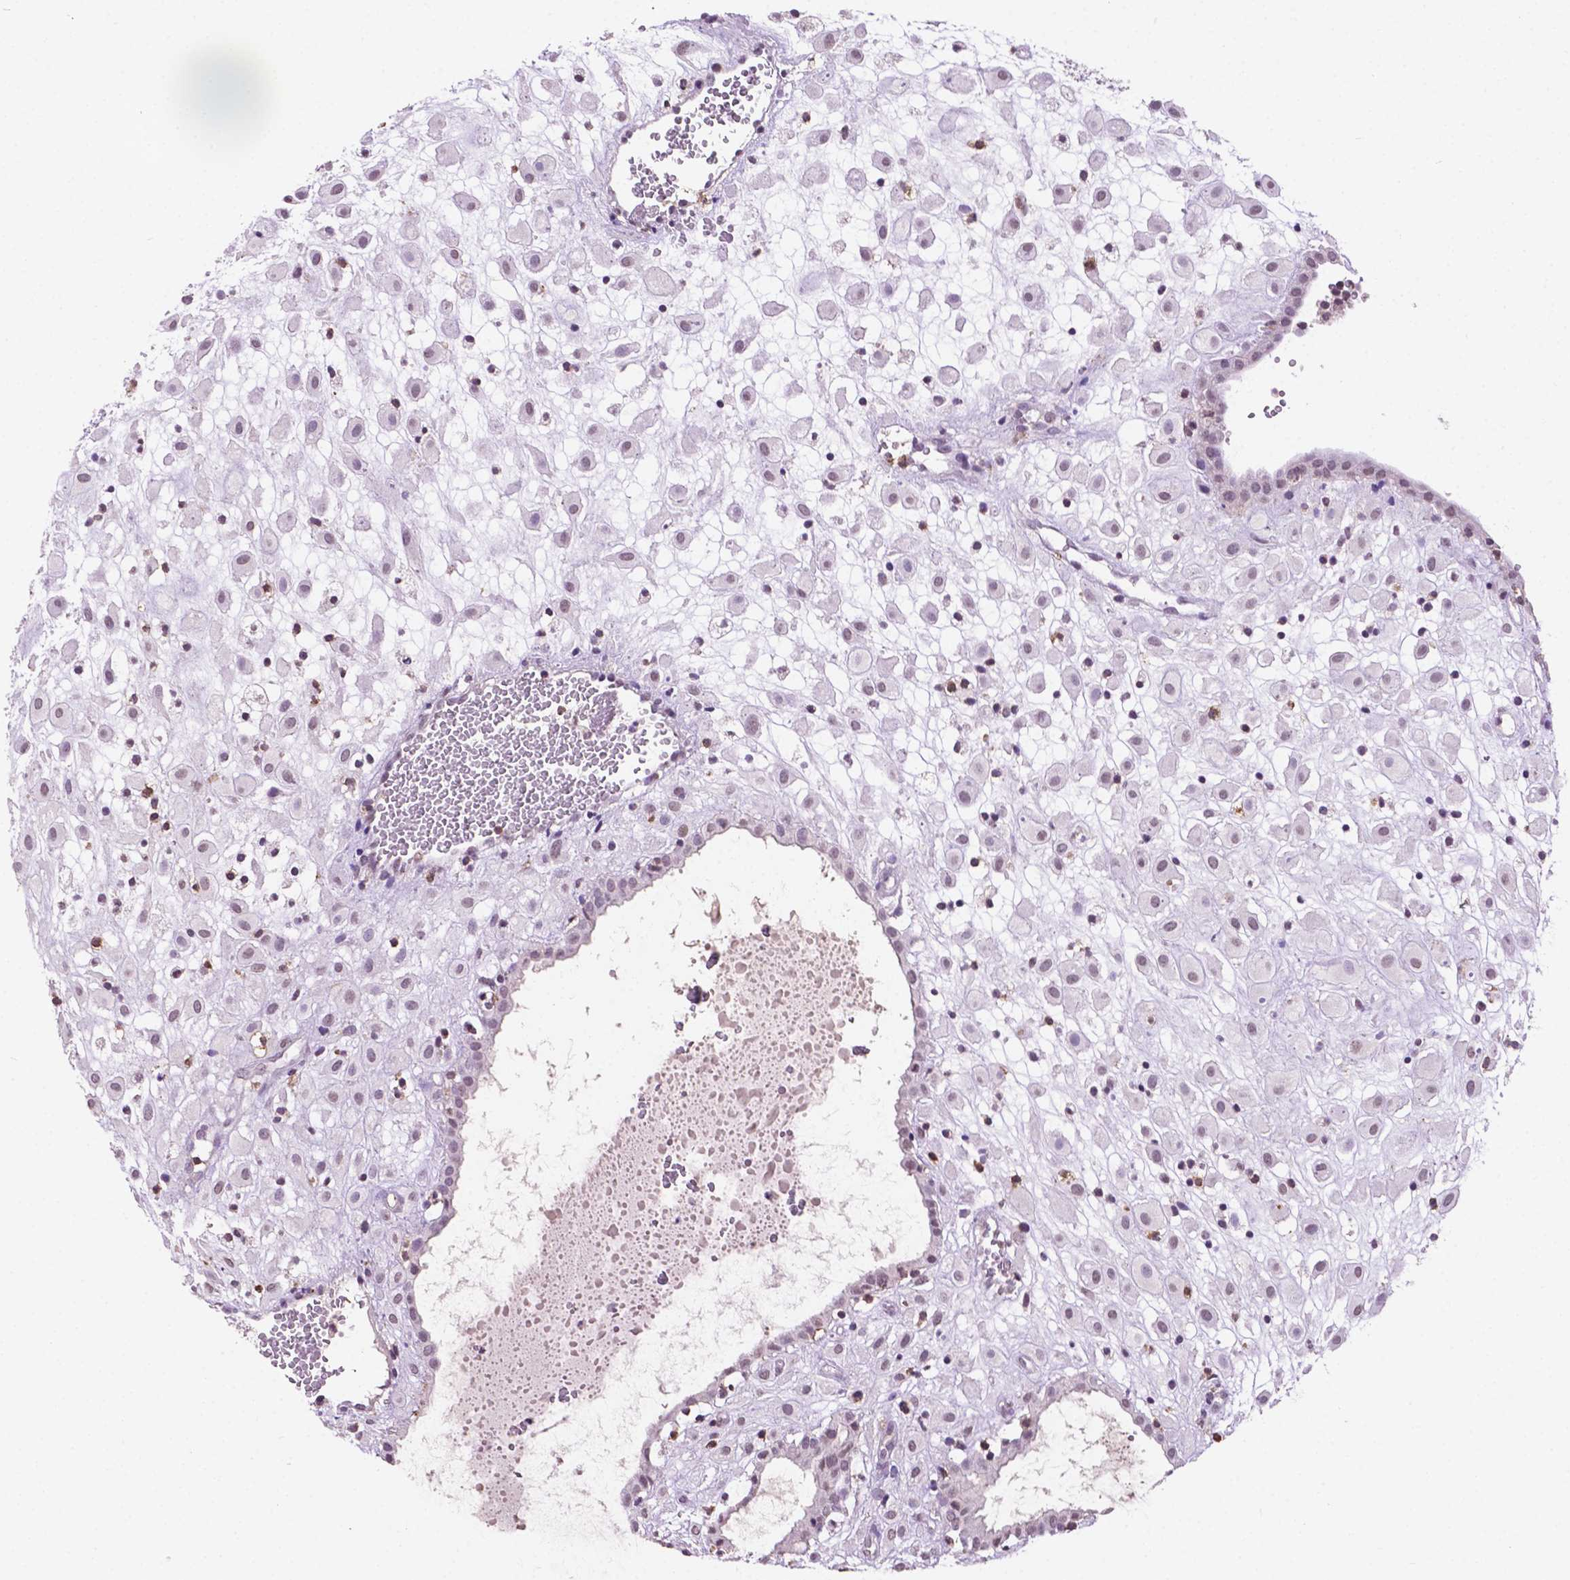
{"staining": {"intensity": "weak", "quantity": "25%-75%", "location": "nuclear"}, "tissue": "placenta", "cell_type": "Decidual cells", "image_type": "normal", "snomed": [{"axis": "morphology", "description": "Normal tissue, NOS"}, {"axis": "topography", "description": "Placenta"}], "caption": "Immunohistochemistry micrograph of normal placenta: placenta stained using immunohistochemistry (IHC) demonstrates low levels of weak protein expression localized specifically in the nuclear of decidual cells, appearing as a nuclear brown color.", "gene": "PTPN6", "patient": {"sex": "female", "age": 24}}